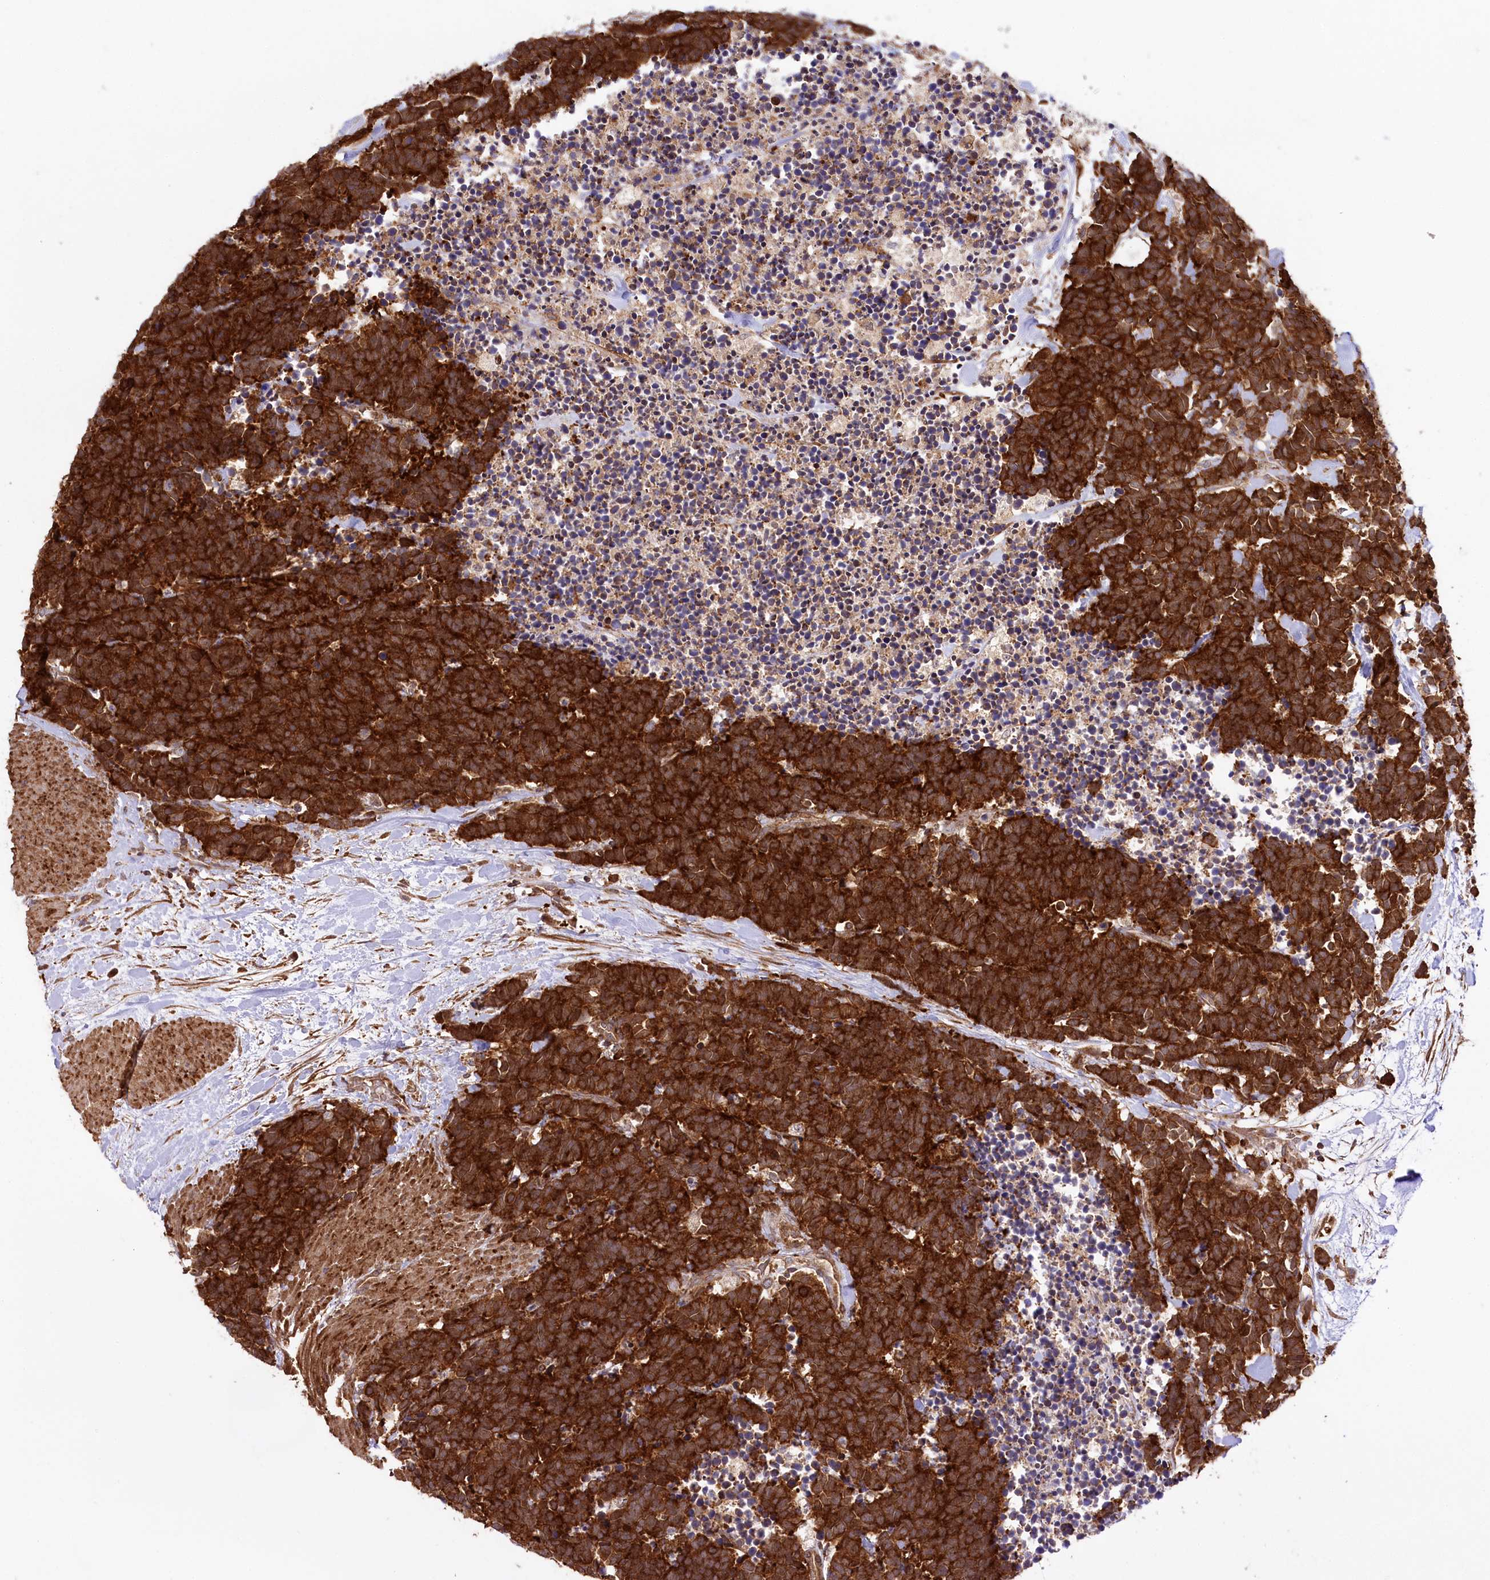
{"staining": {"intensity": "strong", "quantity": ">75%", "location": "cytoplasmic/membranous"}, "tissue": "carcinoid", "cell_type": "Tumor cells", "image_type": "cancer", "snomed": [{"axis": "morphology", "description": "Carcinoma, NOS"}, {"axis": "morphology", "description": "Carcinoid, malignant, NOS"}, {"axis": "topography", "description": "Urinary bladder"}], "caption": "Strong cytoplasmic/membranous staining is identified in about >75% of tumor cells in carcinoid.", "gene": "CCDC91", "patient": {"sex": "male", "age": 57}}